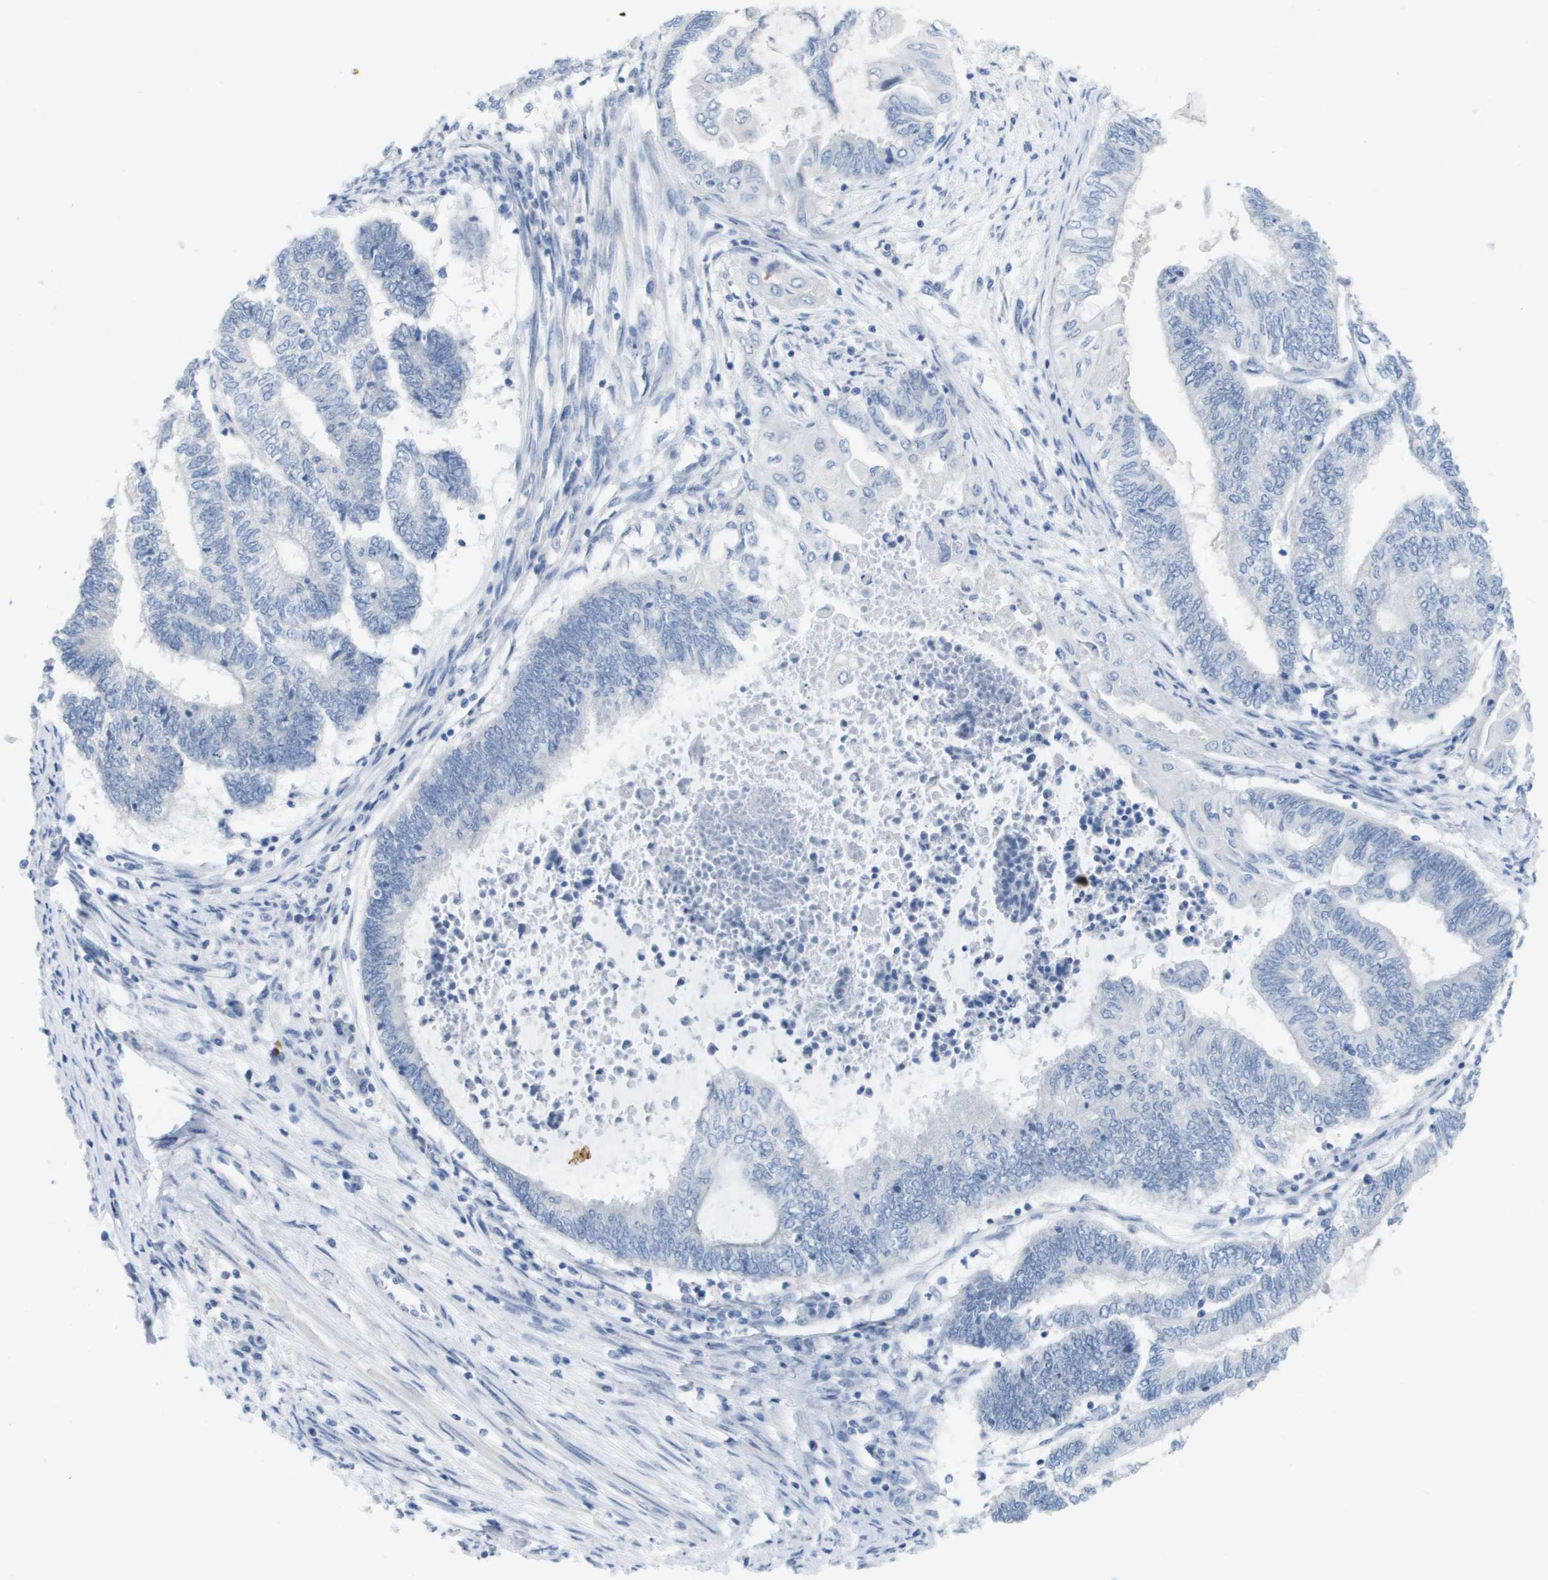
{"staining": {"intensity": "negative", "quantity": "none", "location": "none"}, "tissue": "endometrial cancer", "cell_type": "Tumor cells", "image_type": "cancer", "snomed": [{"axis": "morphology", "description": "Adenocarcinoma, NOS"}, {"axis": "topography", "description": "Uterus"}, {"axis": "topography", "description": "Endometrium"}], "caption": "High power microscopy image of an IHC micrograph of endometrial cancer (adenocarcinoma), revealing no significant staining in tumor cells. (Stains: DAB (3,3'-diaminobenzidine) immunohistochemistry with hematoxylin counter stain, Microscopy: brightfield microscopy at high magnification).", "gene": "PDE4A", "patient": {"sex": "female", "age": 70}}